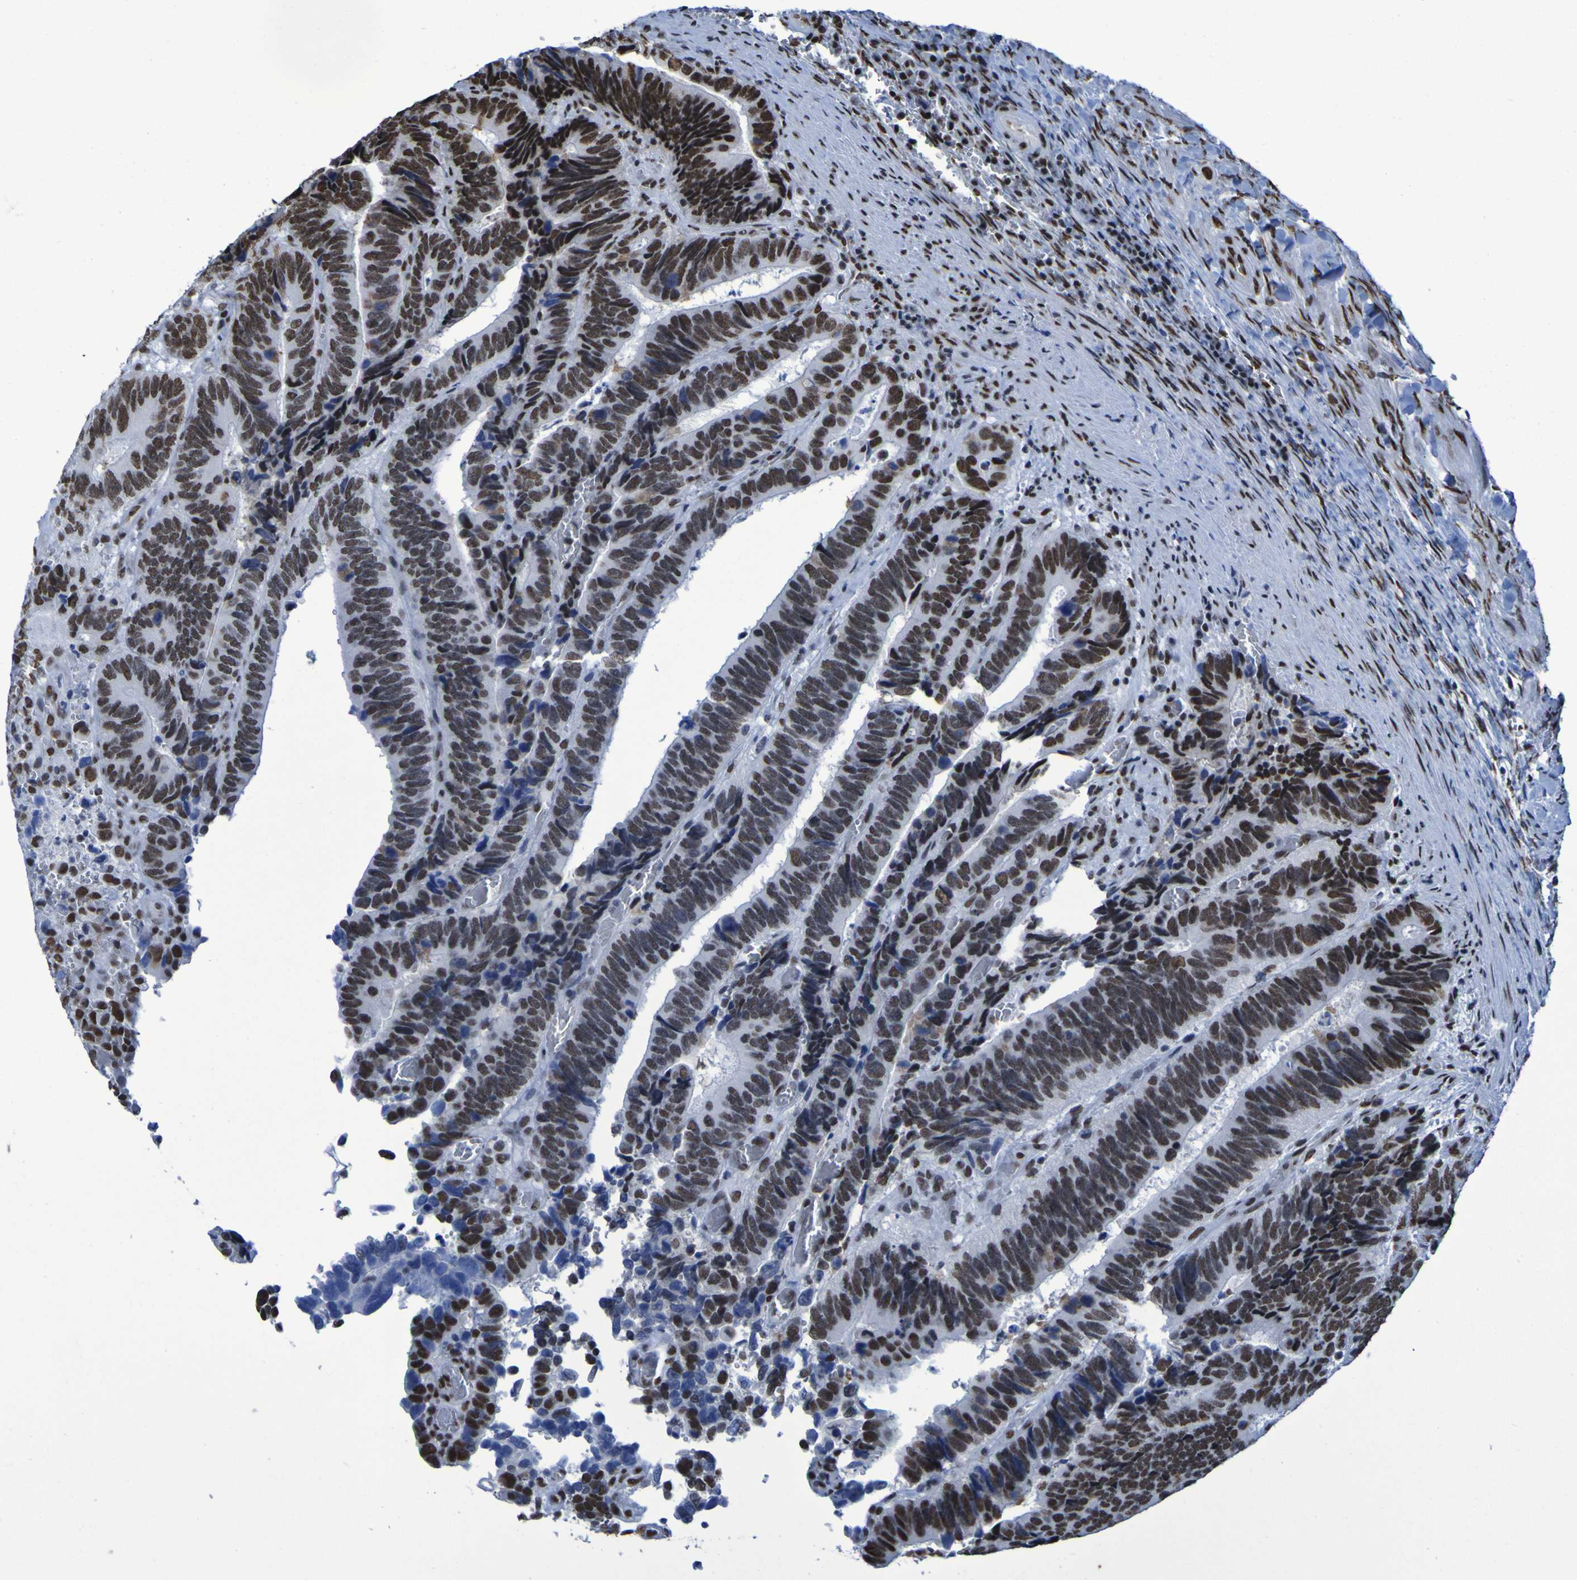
{"staining": {"intensity": "moderate", "quantity": "25%-75%", "location": "nuclear"}, "tissue": "colorectal cancer", "cell_type": "Tumor cells", "image_type": "cancer", "snomed": [{"axis": "morphology", "description": "Adenocarcinoma, NOS"}, {"axis": "topography", "description": "Colon"}], "caption": "Moderate nuclear staining is present in about 25%-75% of tumor cells in colorectal cancer (adenocarcinoma).", "gene": "HNRNPR", "patient": {"sex": "male", "age": 72}}